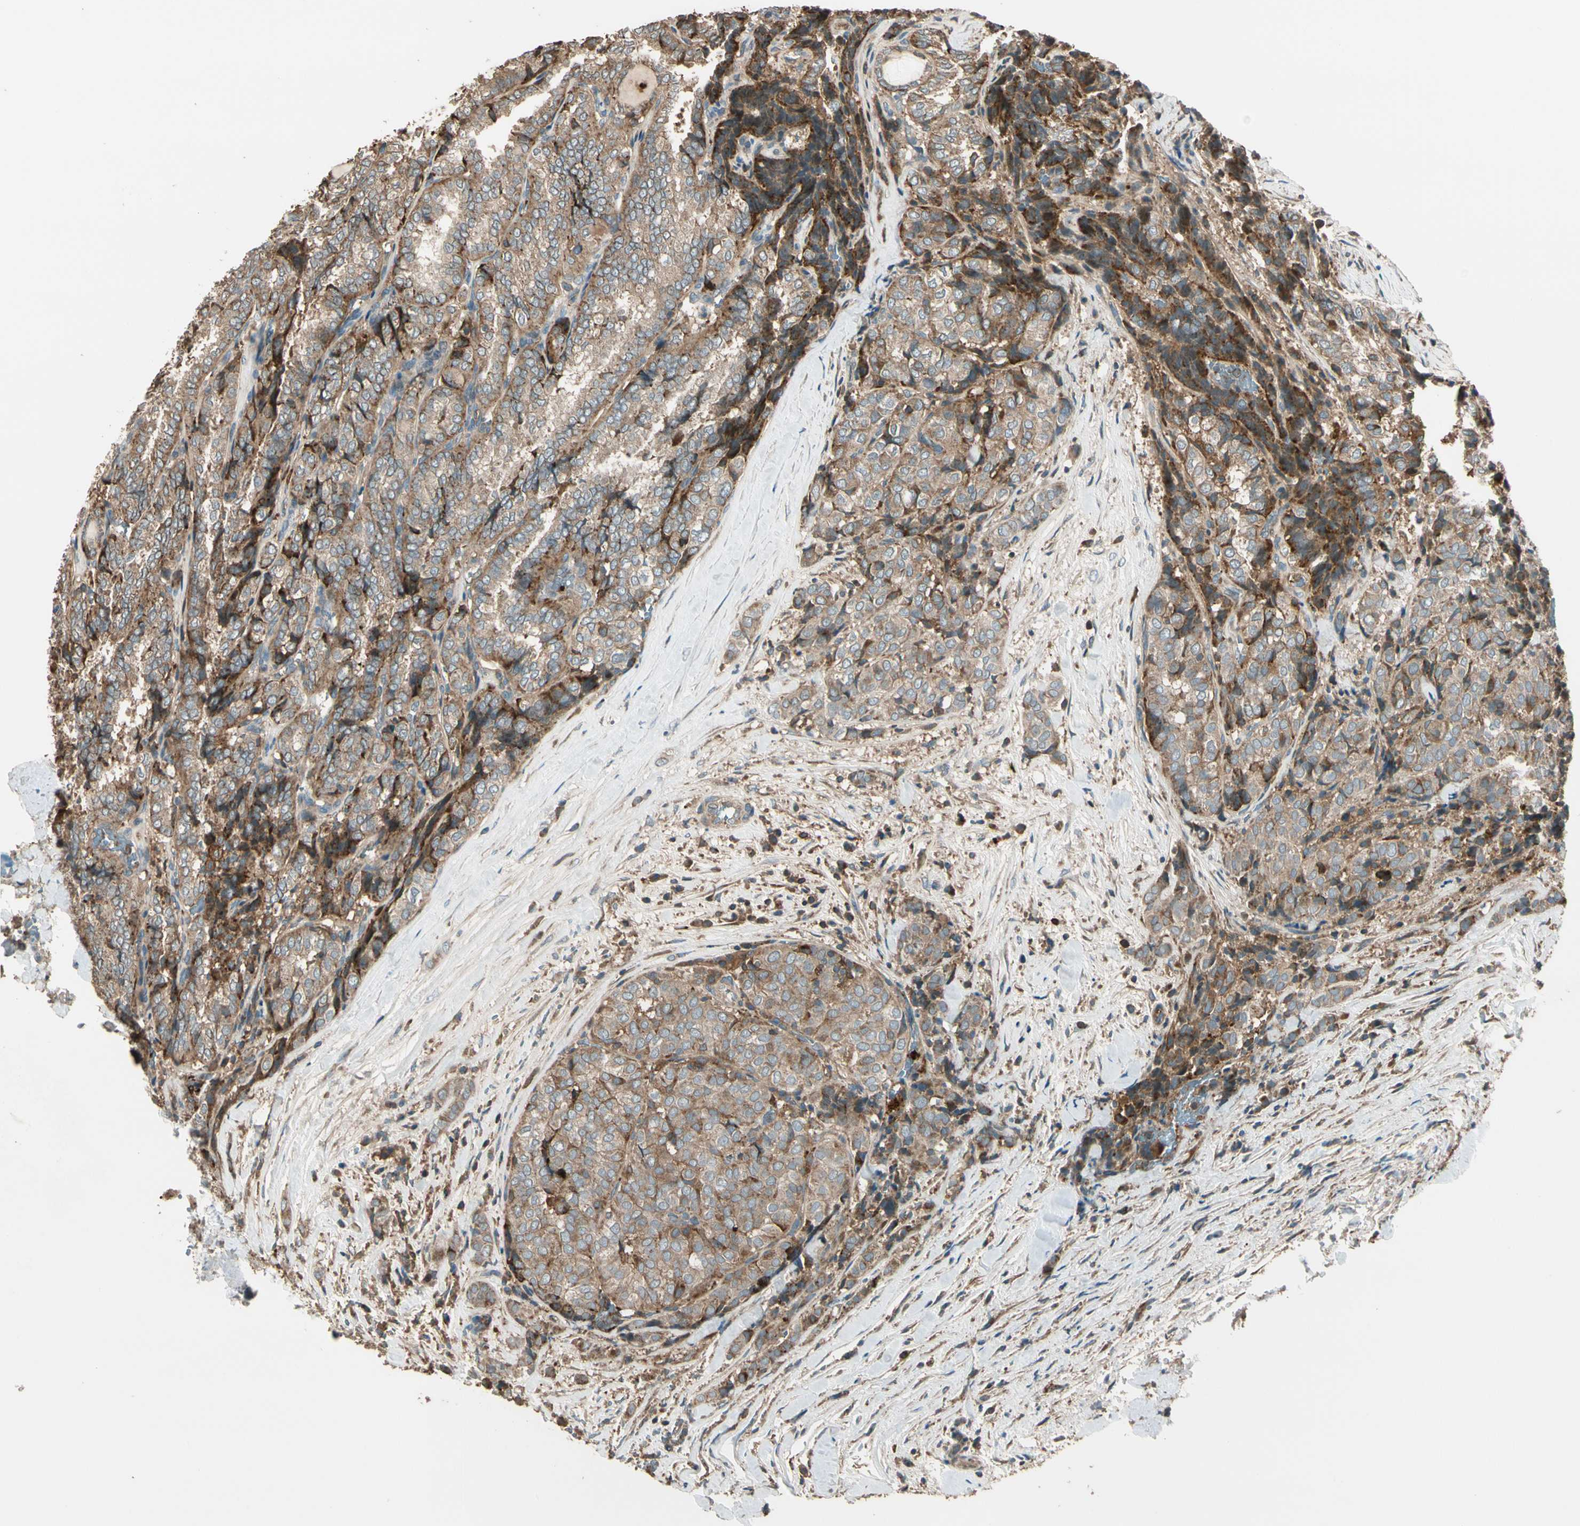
{"staining": {"intensity": "weak", "quantity": ">75%", "location": "cytoplasmic/membranous"}, "tissue": "thyroid cancer", "cell_type": "Tumor cells", "image_type": "cancer", "snomed": [{"axis": "morphology", "description": "Normal tissue, NOS"}, {"axis": "morphology", "description": "Papillary adenocarcinoma, NOS"}, {"axis": "topography", "description": "Thyroid gland"}], "caption": "Tumor cells demonstrate weak cytoplasmic/membranous staining in approximately >75% of cells in thyroid papillary adenocarcinoma.", "gene": "STX11", "patient": {"sex": "female", "age": 30}}